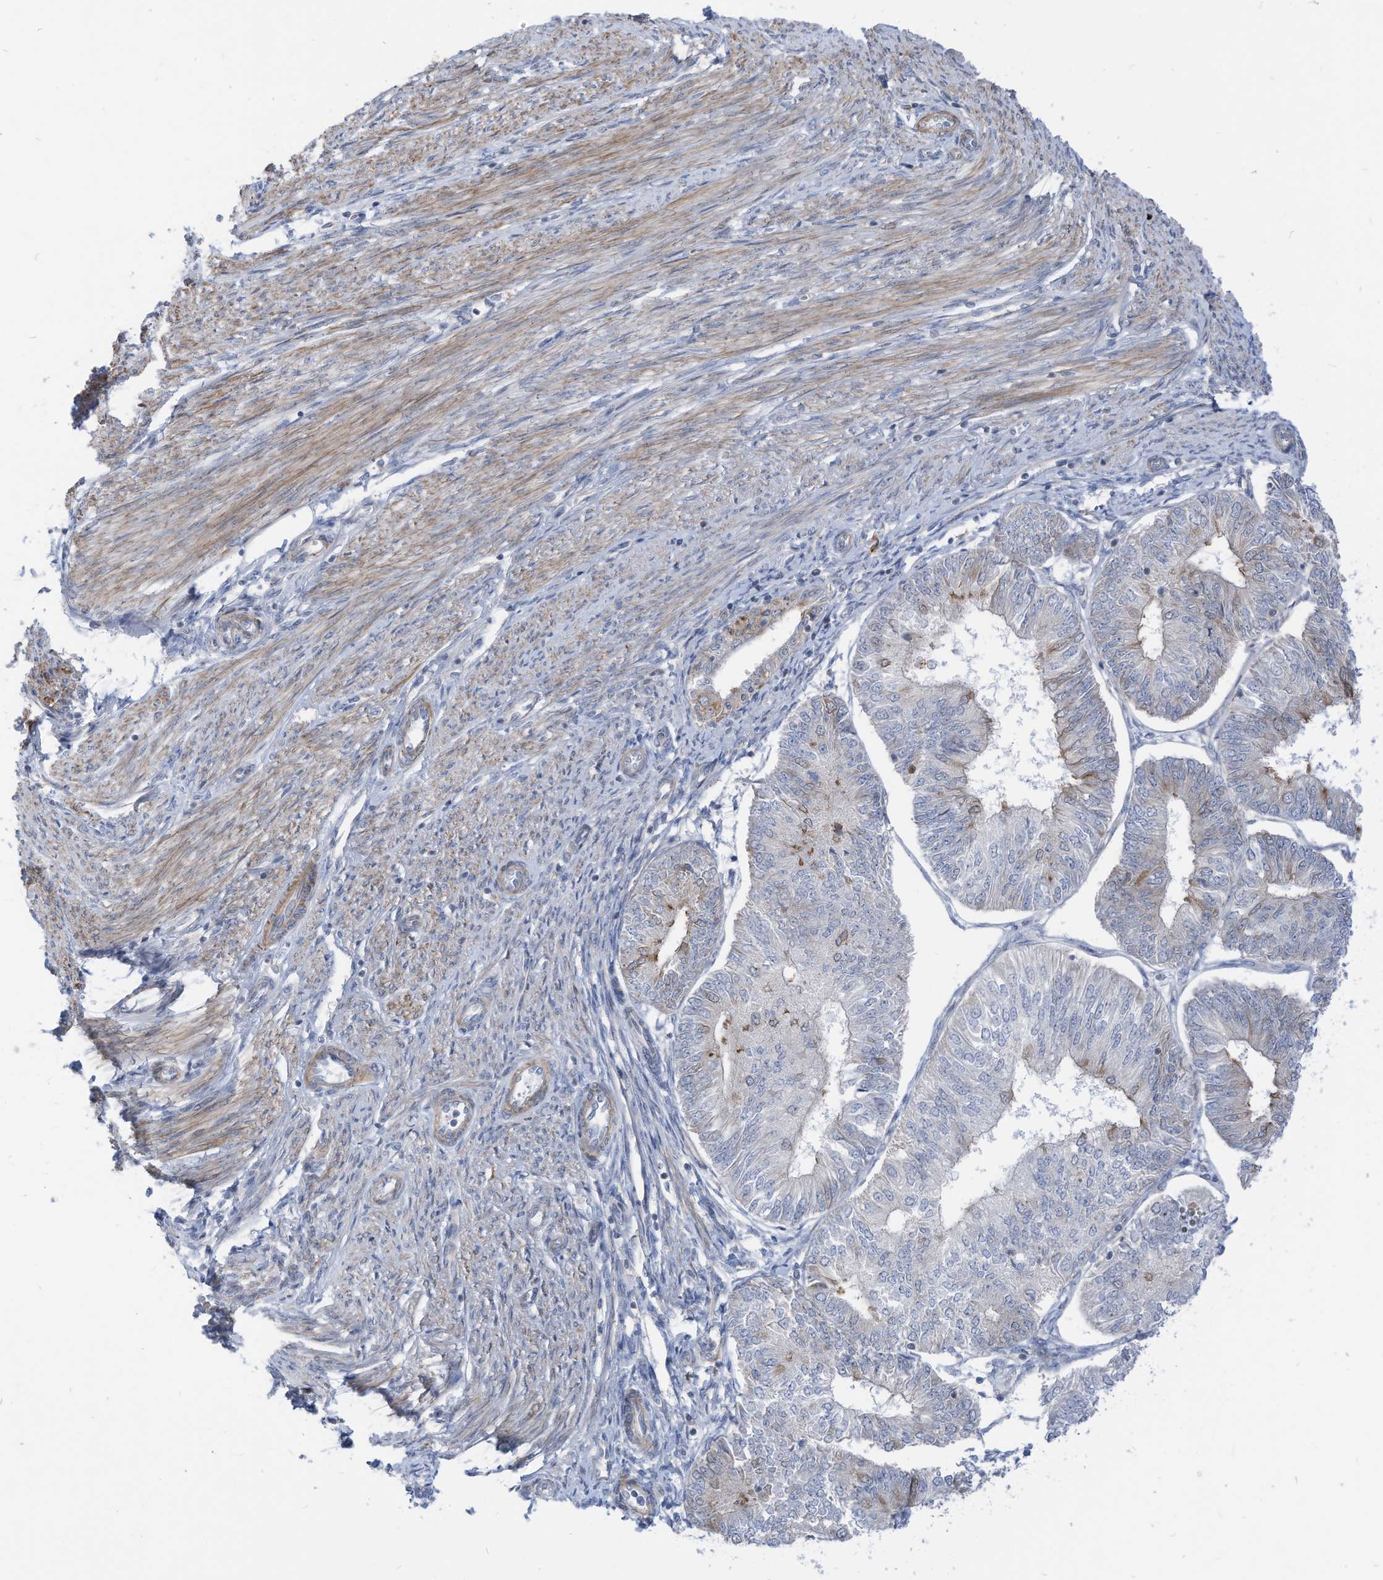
{"staining": {"intensity": "weak", "quantity": "<25%", "location": "cytoplasmic/membranous"}, "tissue": "endometrial cancer", "cell_type": "Tumor cells", "image_type": "cancer", "snomed": [{"axis": "morphology", "description": "Adenocarcinoma, NOS"}, {"axis": "topography", "description": "Endometrium"}], "caption": "Protein analysis of endometrial cancer demonstrates no significant positivity in tumor cells. Brightfield microscopy of IHC stained with DAB (3,3'-diaminobenzidine) (brown) and hematoxylin (blue), captured at high magnification.", "gene": "GPATCH3", "patient": {"sex": "female", "age": 58}}